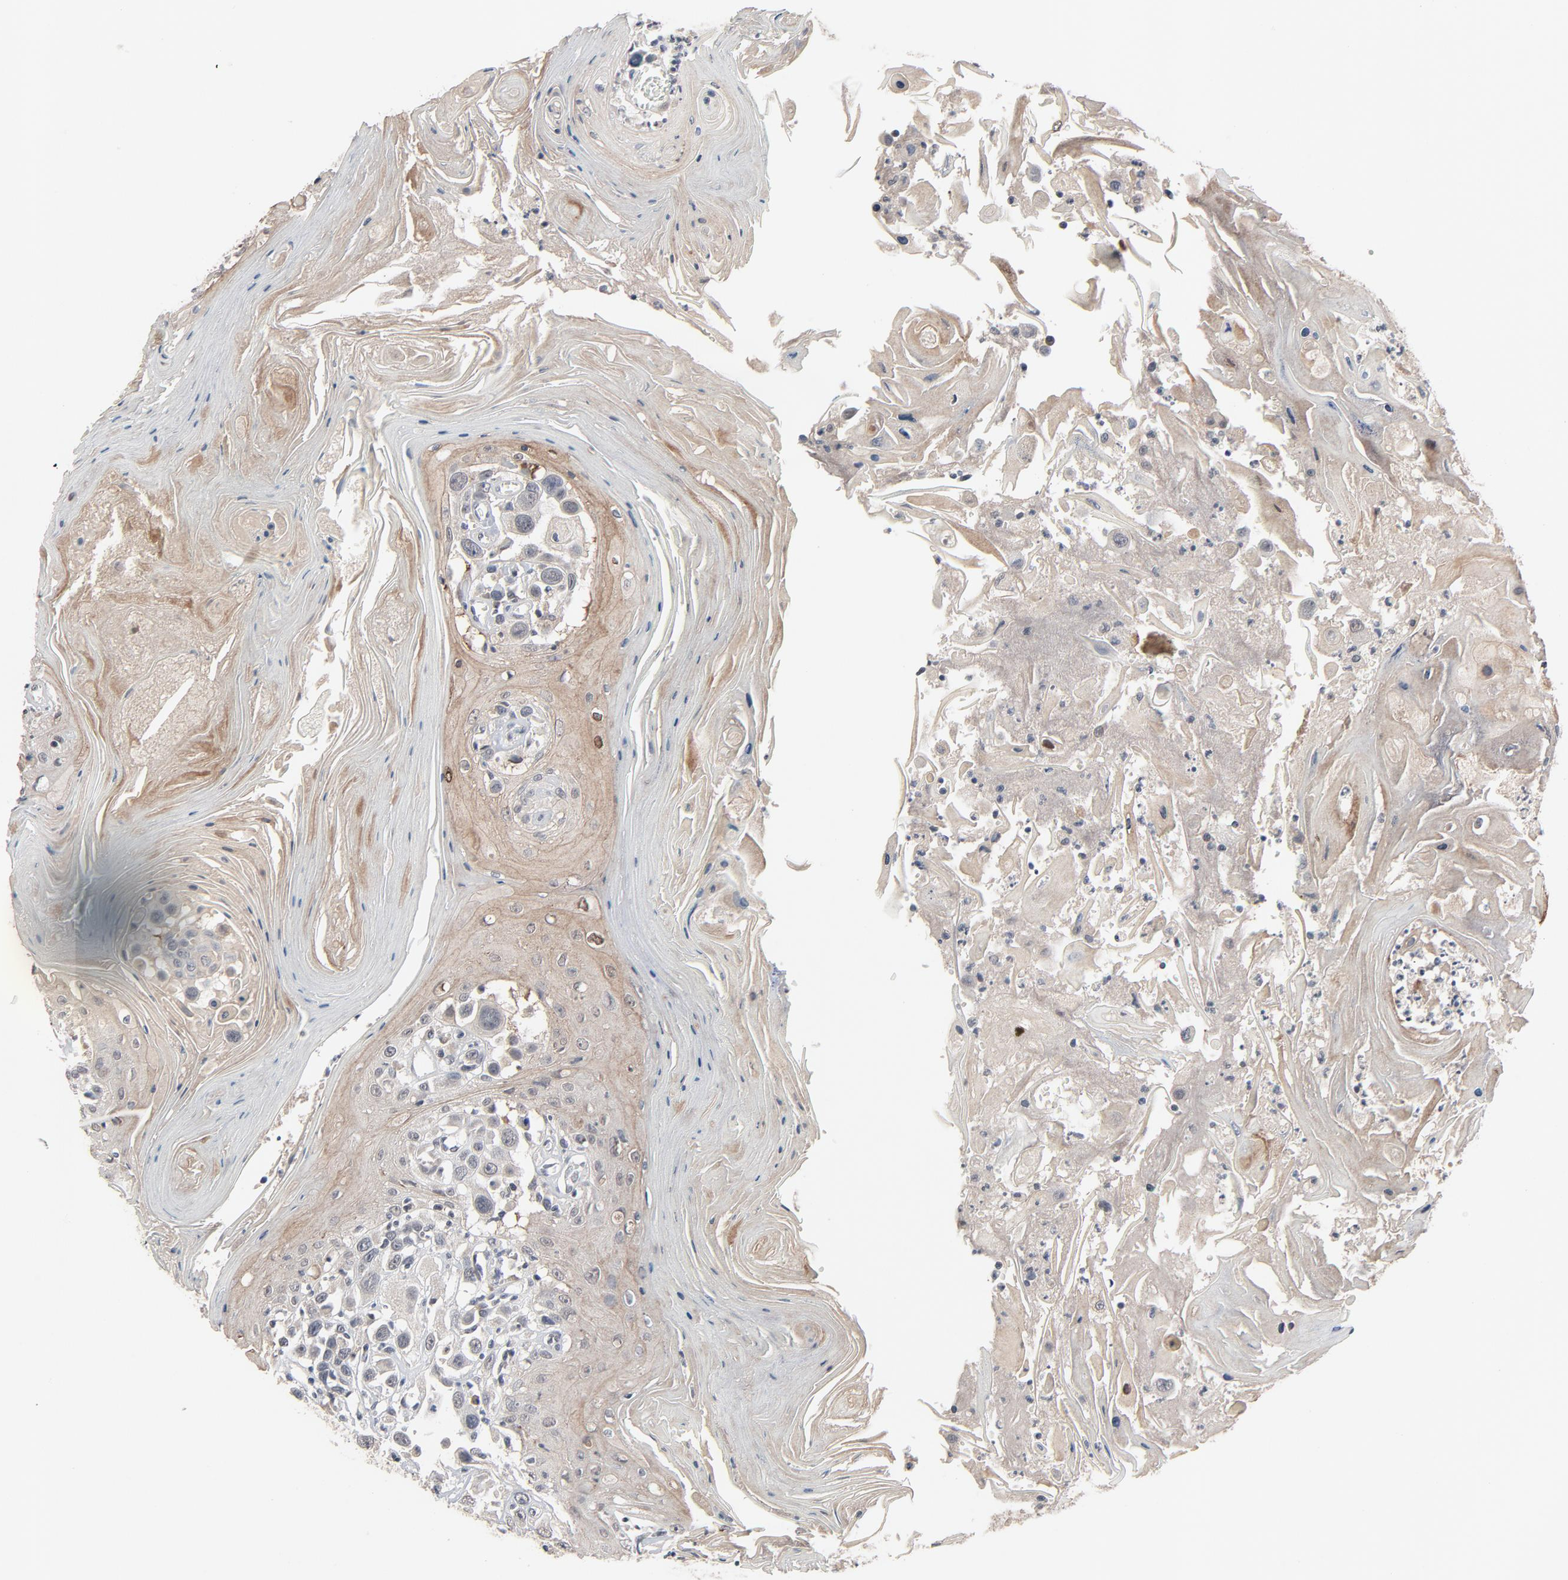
{"staining": {"intensity": "moderate", "quantity": "25%-75%", "location": "cytoplasmic/membranous"}, "tissue": "head and neck cancer", "cell_type": "Tumor cells", "image_type": "cancer", "snomed": [{"axis": "morphology", "description": "Squamous cell carcinoma, NOS"}, {"axis": "topography", "description": "Oral tissue"}, {"axis": "topography", "description": "Head-Neck"}], "caption": "Immunohistochemistry (DAB (3,3'-diaminobenzidine)) staining of human squamous cell carcinoma (head and neck) shows moderate cytoplasmic/membranous protein staining in about 25%-75% of tumor cells.", "gene": "MT3", "patient": {"sex": "female", "age": 76}}